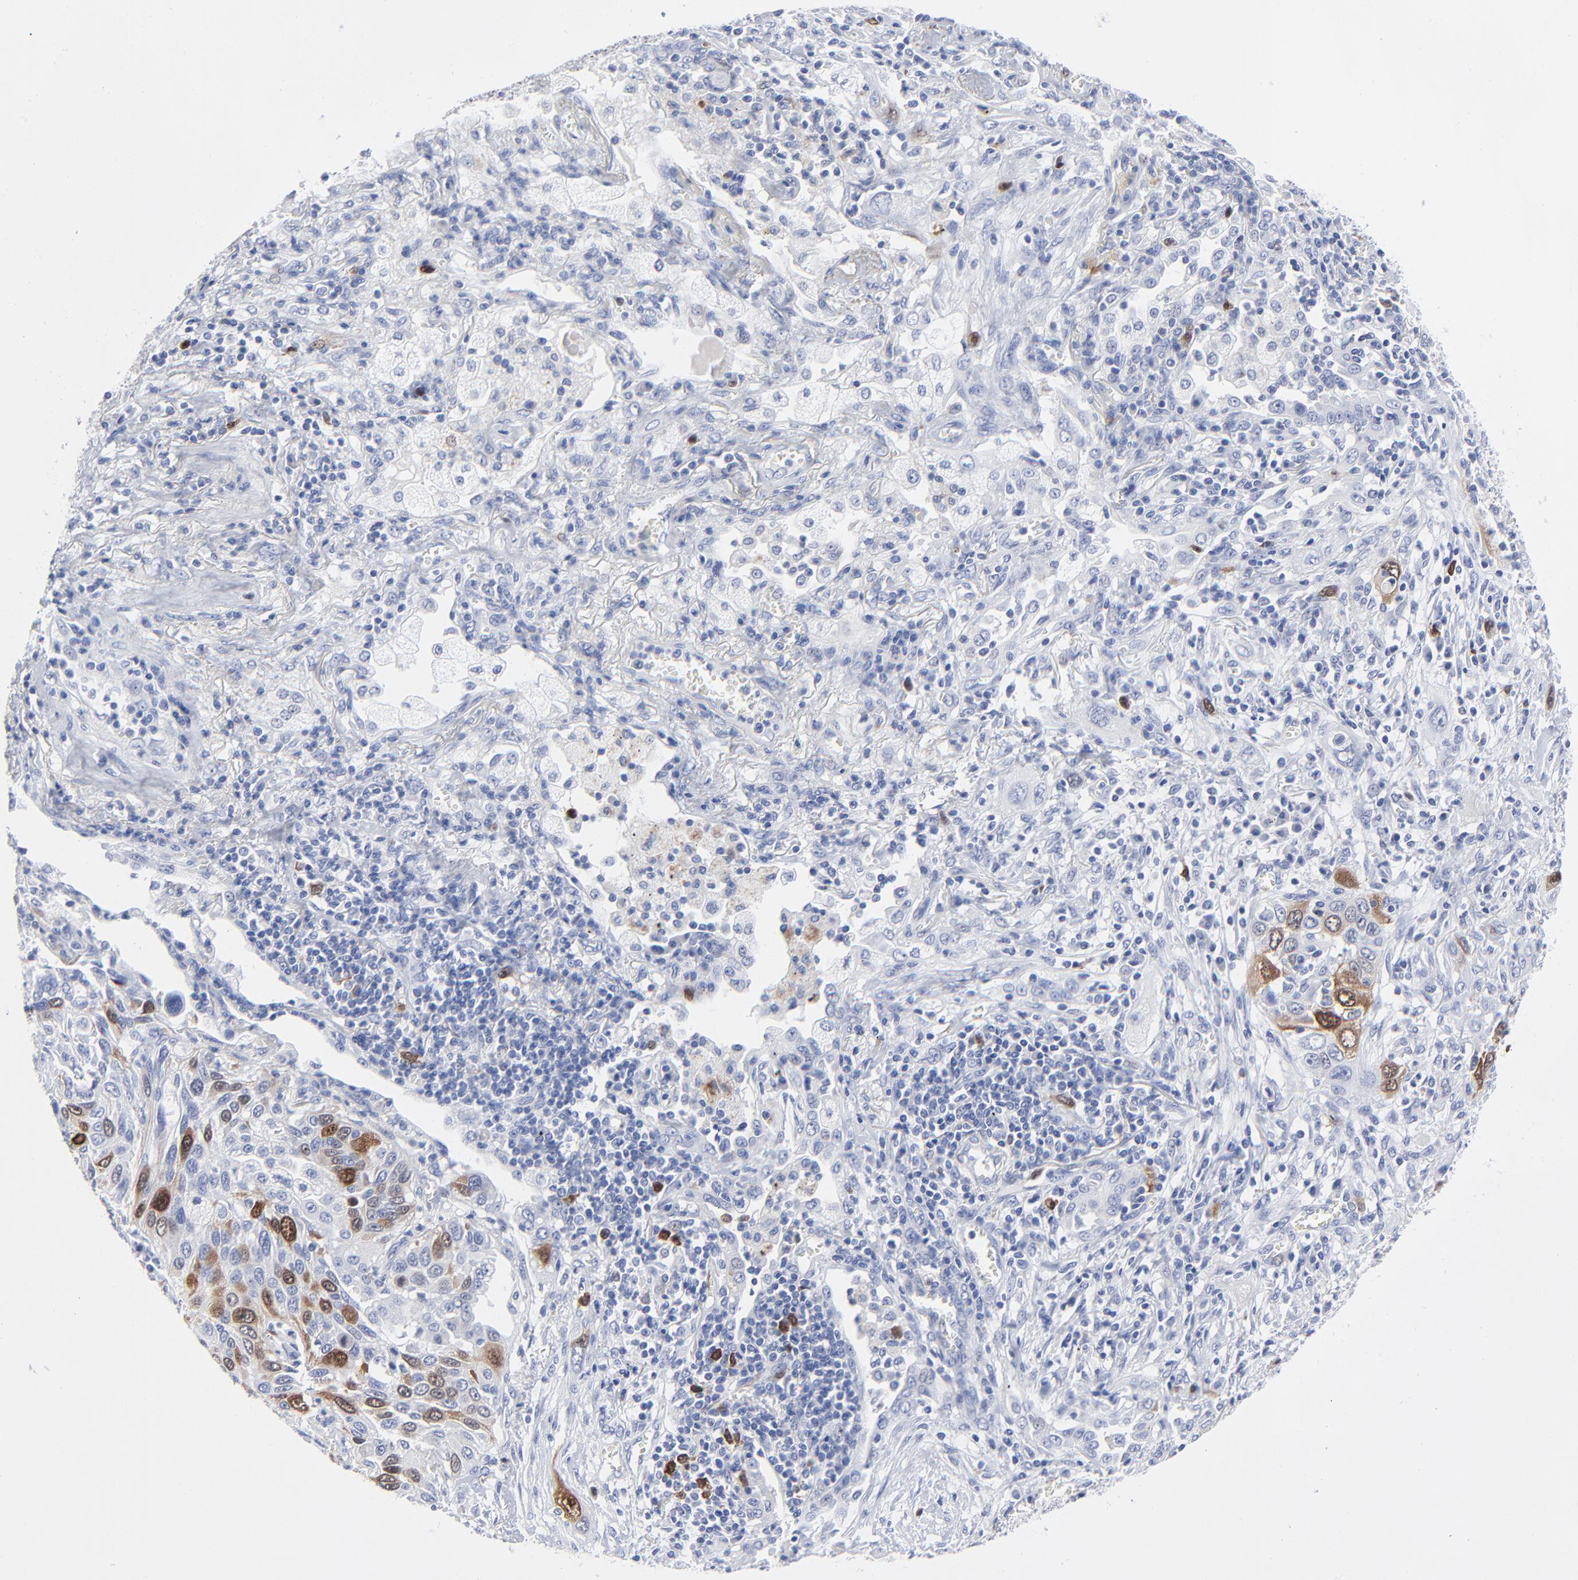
{"staining": {"intensity": "strong", "quantity": "25%-75%", "location": "cytoplasmic/membranous,nuclear"}, "tissue": "lung cancer", "cell_type": "Tumor cells", "image_type": "cancer", "snomed": [{"axis": "morphology", "description": "Squamous cell carcinoma, NOS"}, {"axis": "topography", "description": "Lung"}], "caption": "This is an image of IHC staining of lung squamous cell carcinoma, which shows strong expression in the cytoplasmic/membranous and nuclear of tumor cells.", "gene": "CDK1", "patient": {"sex": "female", "age": 76}}